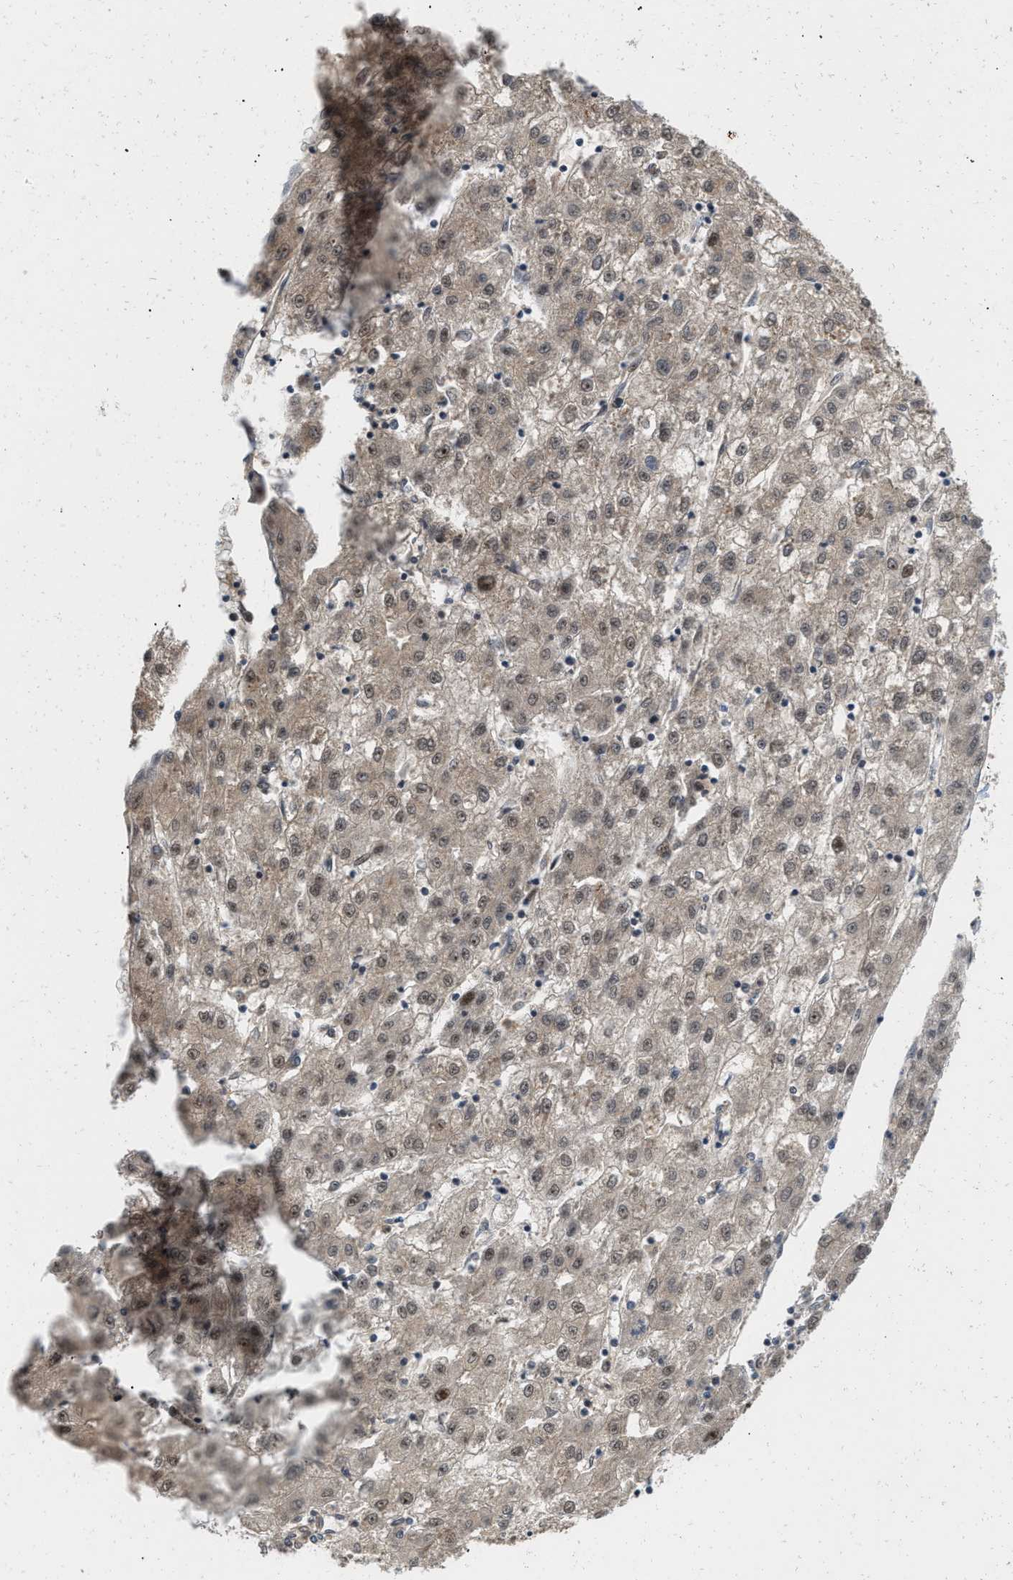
{"staining": {"intensity": "moderate", "quantity": "25%-75%", "location": "cytoplasmic/membranous,nuclear"}, "tissue": "liver cancer", "cell_type": "Tumor cells", "image_type": "cancer", "snomed": [{"axis": "morphology", "description": "Carcinoma, Hepatocellular, NOS"}, {"axis": "topography", "description": "Liver"}], "caption": "Human liver cancer stained with a brown dye reveals moderate cytoplasmic/membranous and nuclear positive positivity in about 25%-75% of tumor cells.", "gene": "ANKRD11", "patient": {"sex": "male", "age": 72}}